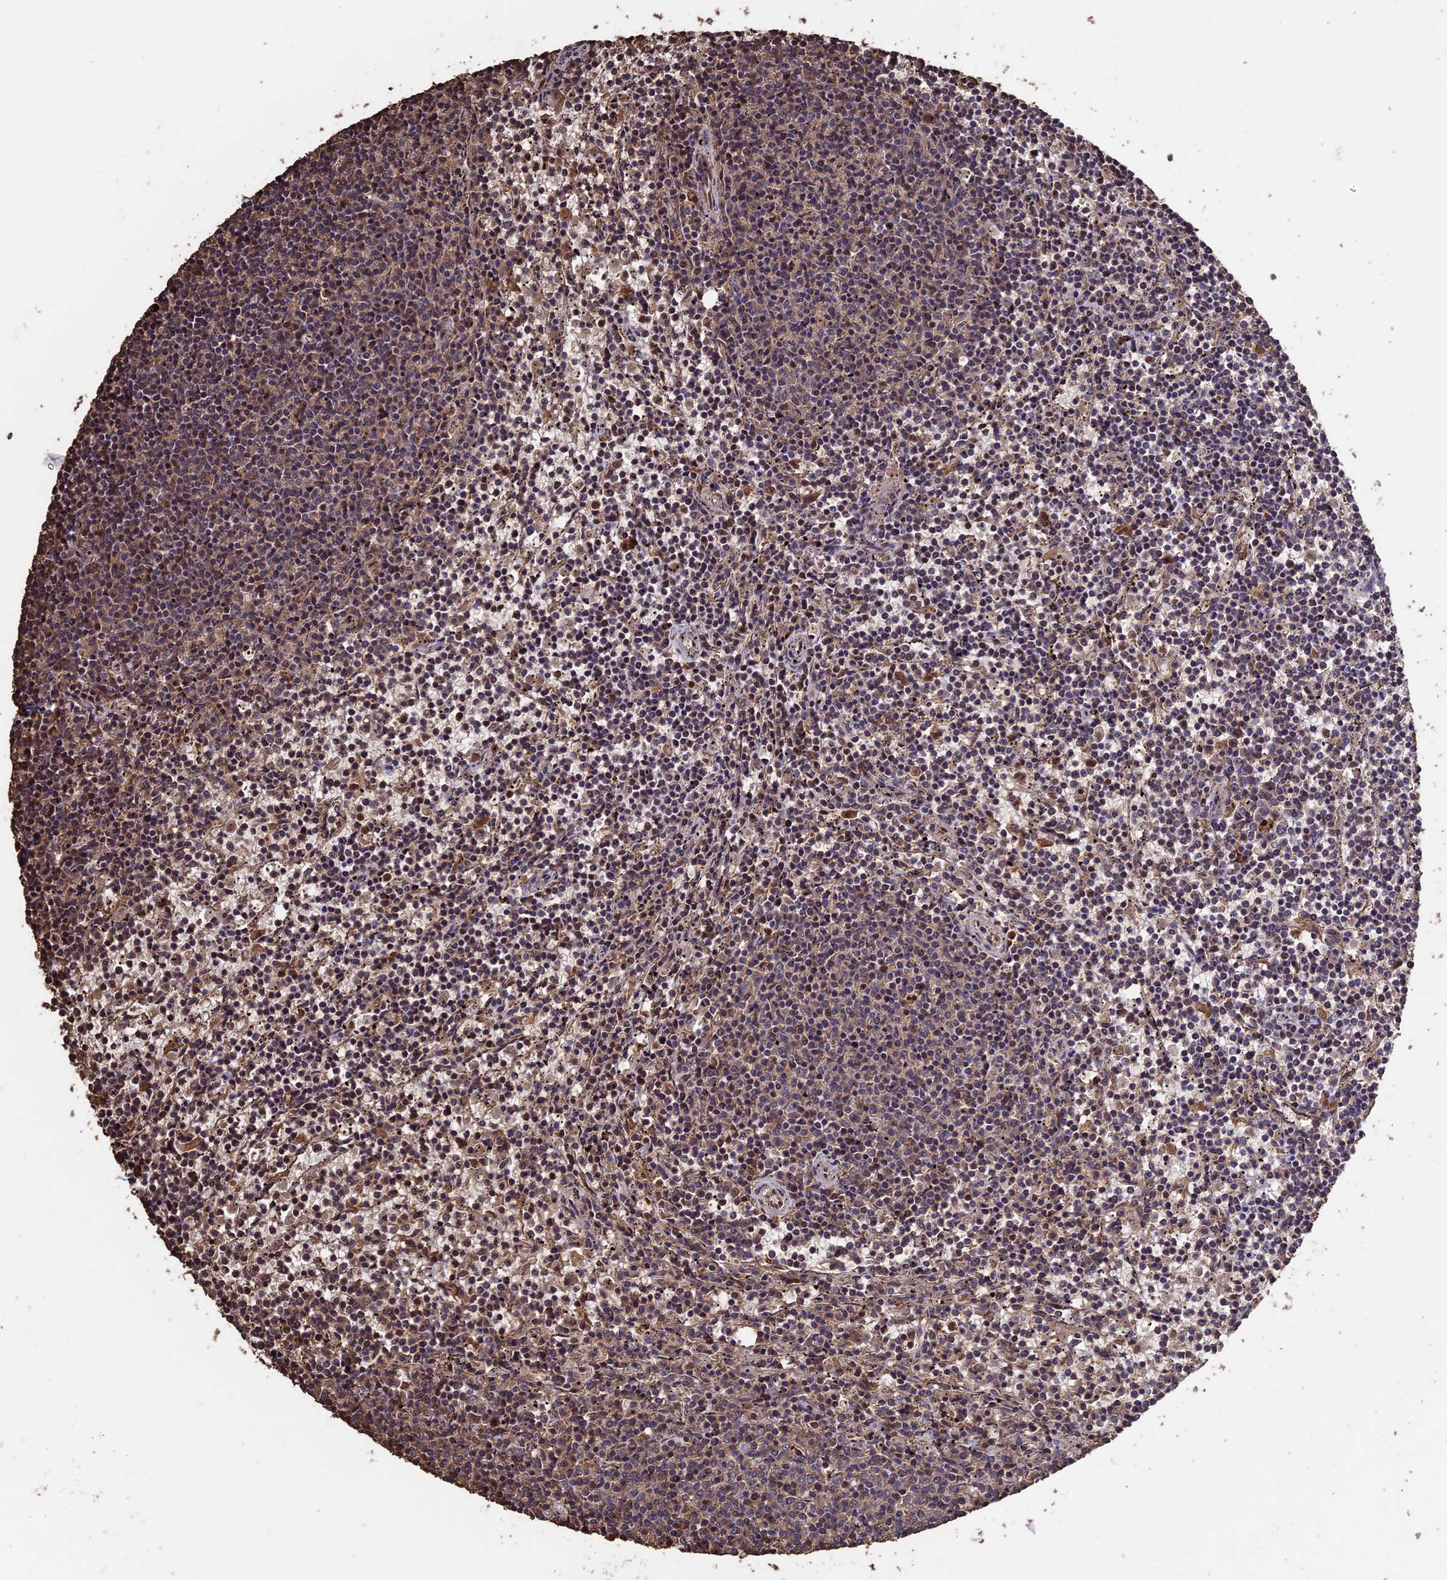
{"staining": {"intensity": "weak", "quantity": ">75%", "location": "cytoplasmic/membranous"}, "tissue": "lymphoma", "cell_type": "Tumor cells", "image_type": "cancer", "snomed": [{"axis": "morphology", "description": "Malignant lymphoma, non-Hodgkin's type, Low grade"}, {"axis": "topography", "description": "Spleen"}], "caption": "Malignant lymphoma, non-Hodgkin's type (low-grade) stained for a protein (brown) displays weak cytoplasmic/membranous positive expression in approximately >75% of tumor cells.", "gene": "HUNK", "patient": {"sex": "female", "age": 50}}